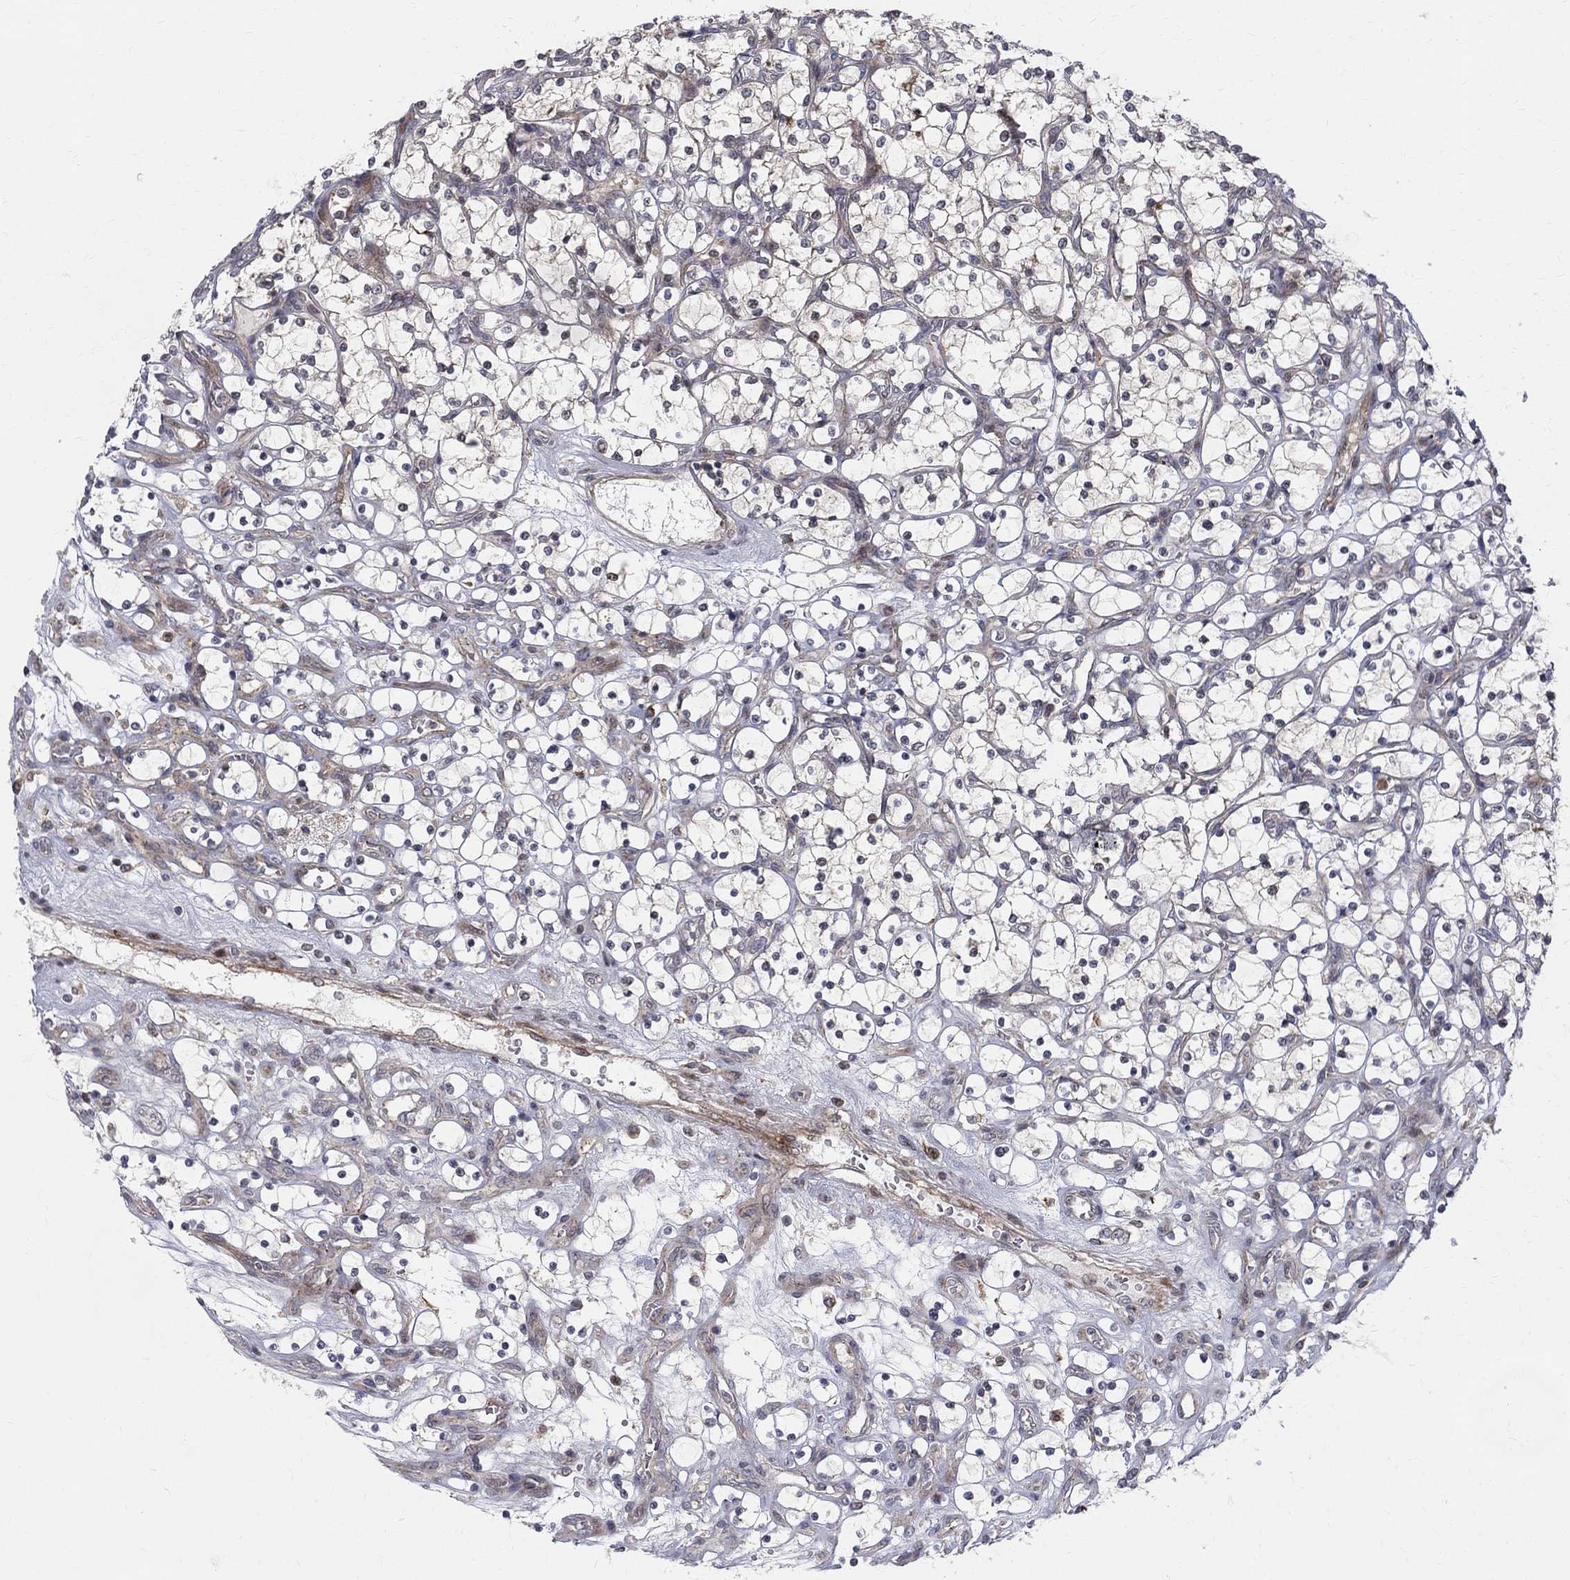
{"staining": {"intensity": "negative", "quantity": "none", "location": "none"}, "tissue": "renal cancer", "cell_type": "Tumor cells", "image_type": "cancer", "snomed": [{"axis": "morphology", "description": "Adenocarcinoma, NOS"}, {"axis": "topography", "description": "Kidney"}], "caption": "Renal cancer (adenocarcinoma) was stained to show a protein in brown. There is no significant staining in tumor cells.", "gene": "WDR19", "patient": {"sex": "female", "age": 69}}